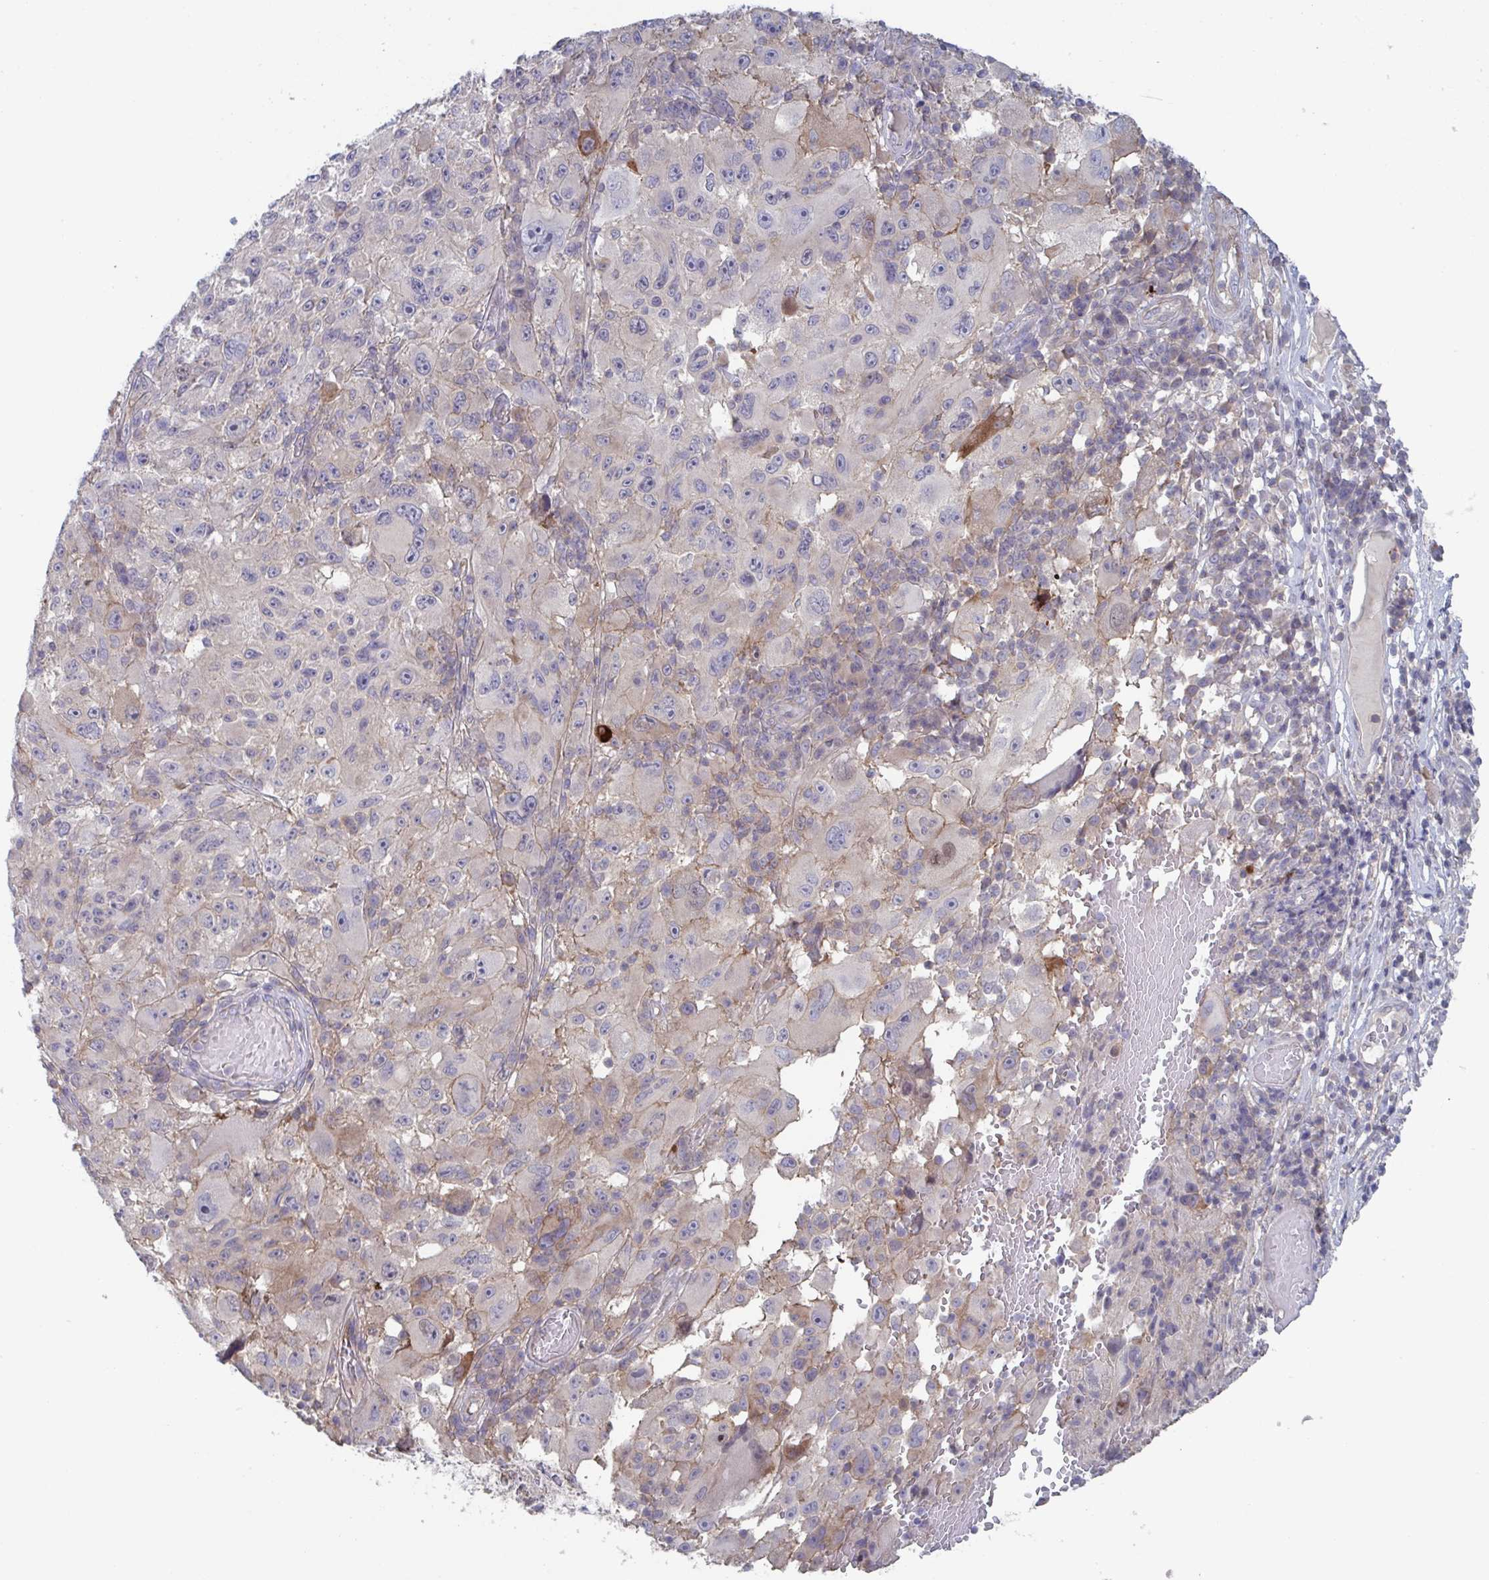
{"staining": {"intensity": "moderate", "quantity": "<25%", "location": "cytoplasmic/membranous"}, "tissue": "melanoma", "cell_type": "Tumor cells", "image_type": "cancer", "snomed": [{"axis": "morphology", "description": "Malignant melanoma, NOS"}, {"axis": "topography", "description": "Skin"}], "caption": "Melanoma stained with immunohistochemistry reveals moderate cytoplasmic/membranous expression in approximately <25% of tumor cells.", "gene": "STK26", "patient": {"sex": "female", "age": 71}}